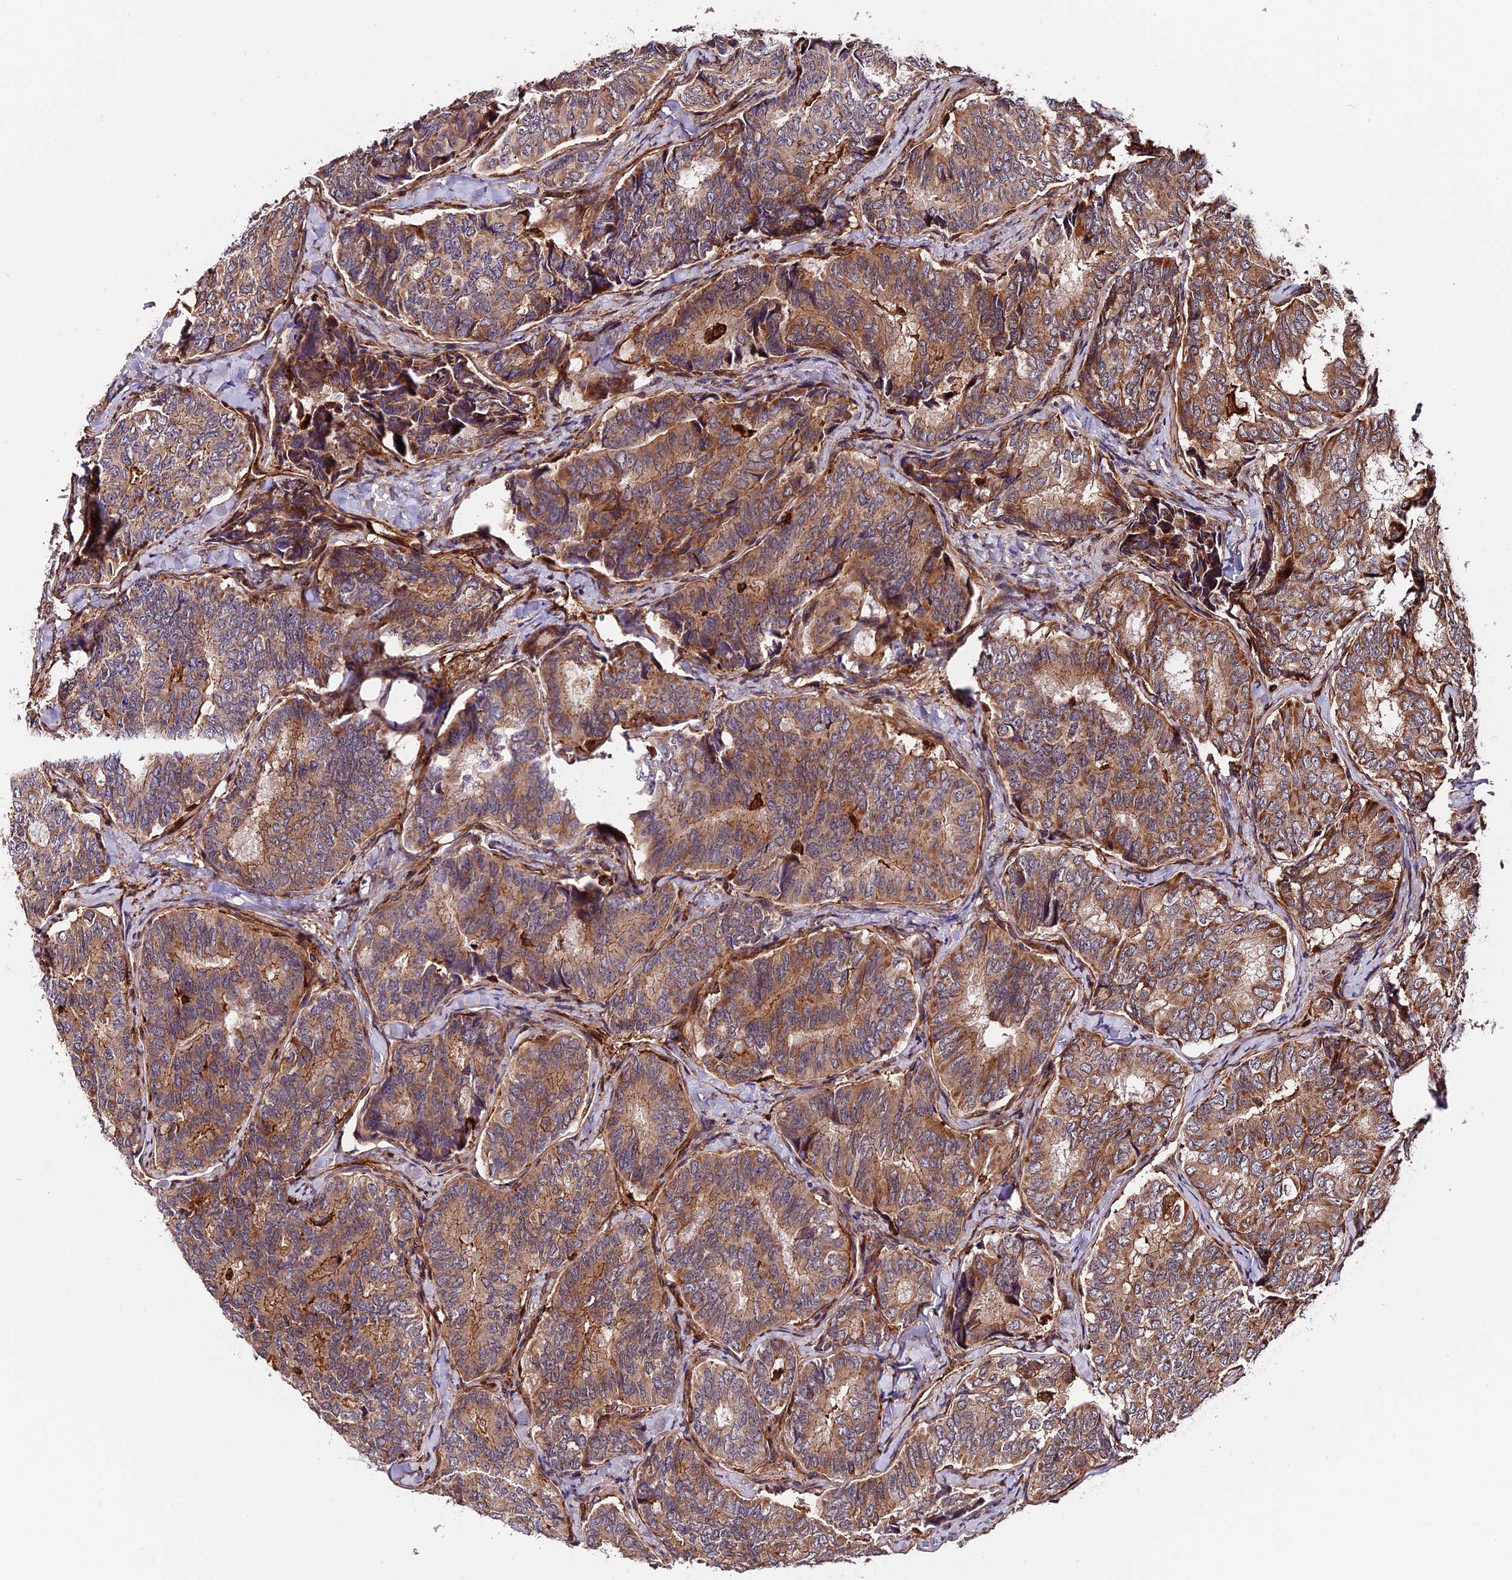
{"staining": {"intensity": "moderate", "quantity": ">75%", "location": "cytoplasmic/membranous"}, "tissue": "thyroid cancer", "cell_type": "Tumor cells", "image_type": "cancer", "snomed": [{"axis": "morphology", "description": "Papillary adenocarcinoma, NOS"}, {"axis": "topography", "description": "Thyroid gland"}], "caption": "The immunohistochemical stain labels moderate cytoplasmic/membranous expression in tumor cells of papillary adenocarcinoma (thyroid) tissue.", "gene": "HERPUD1", "patient": {"sex": "female", "age": 35}}